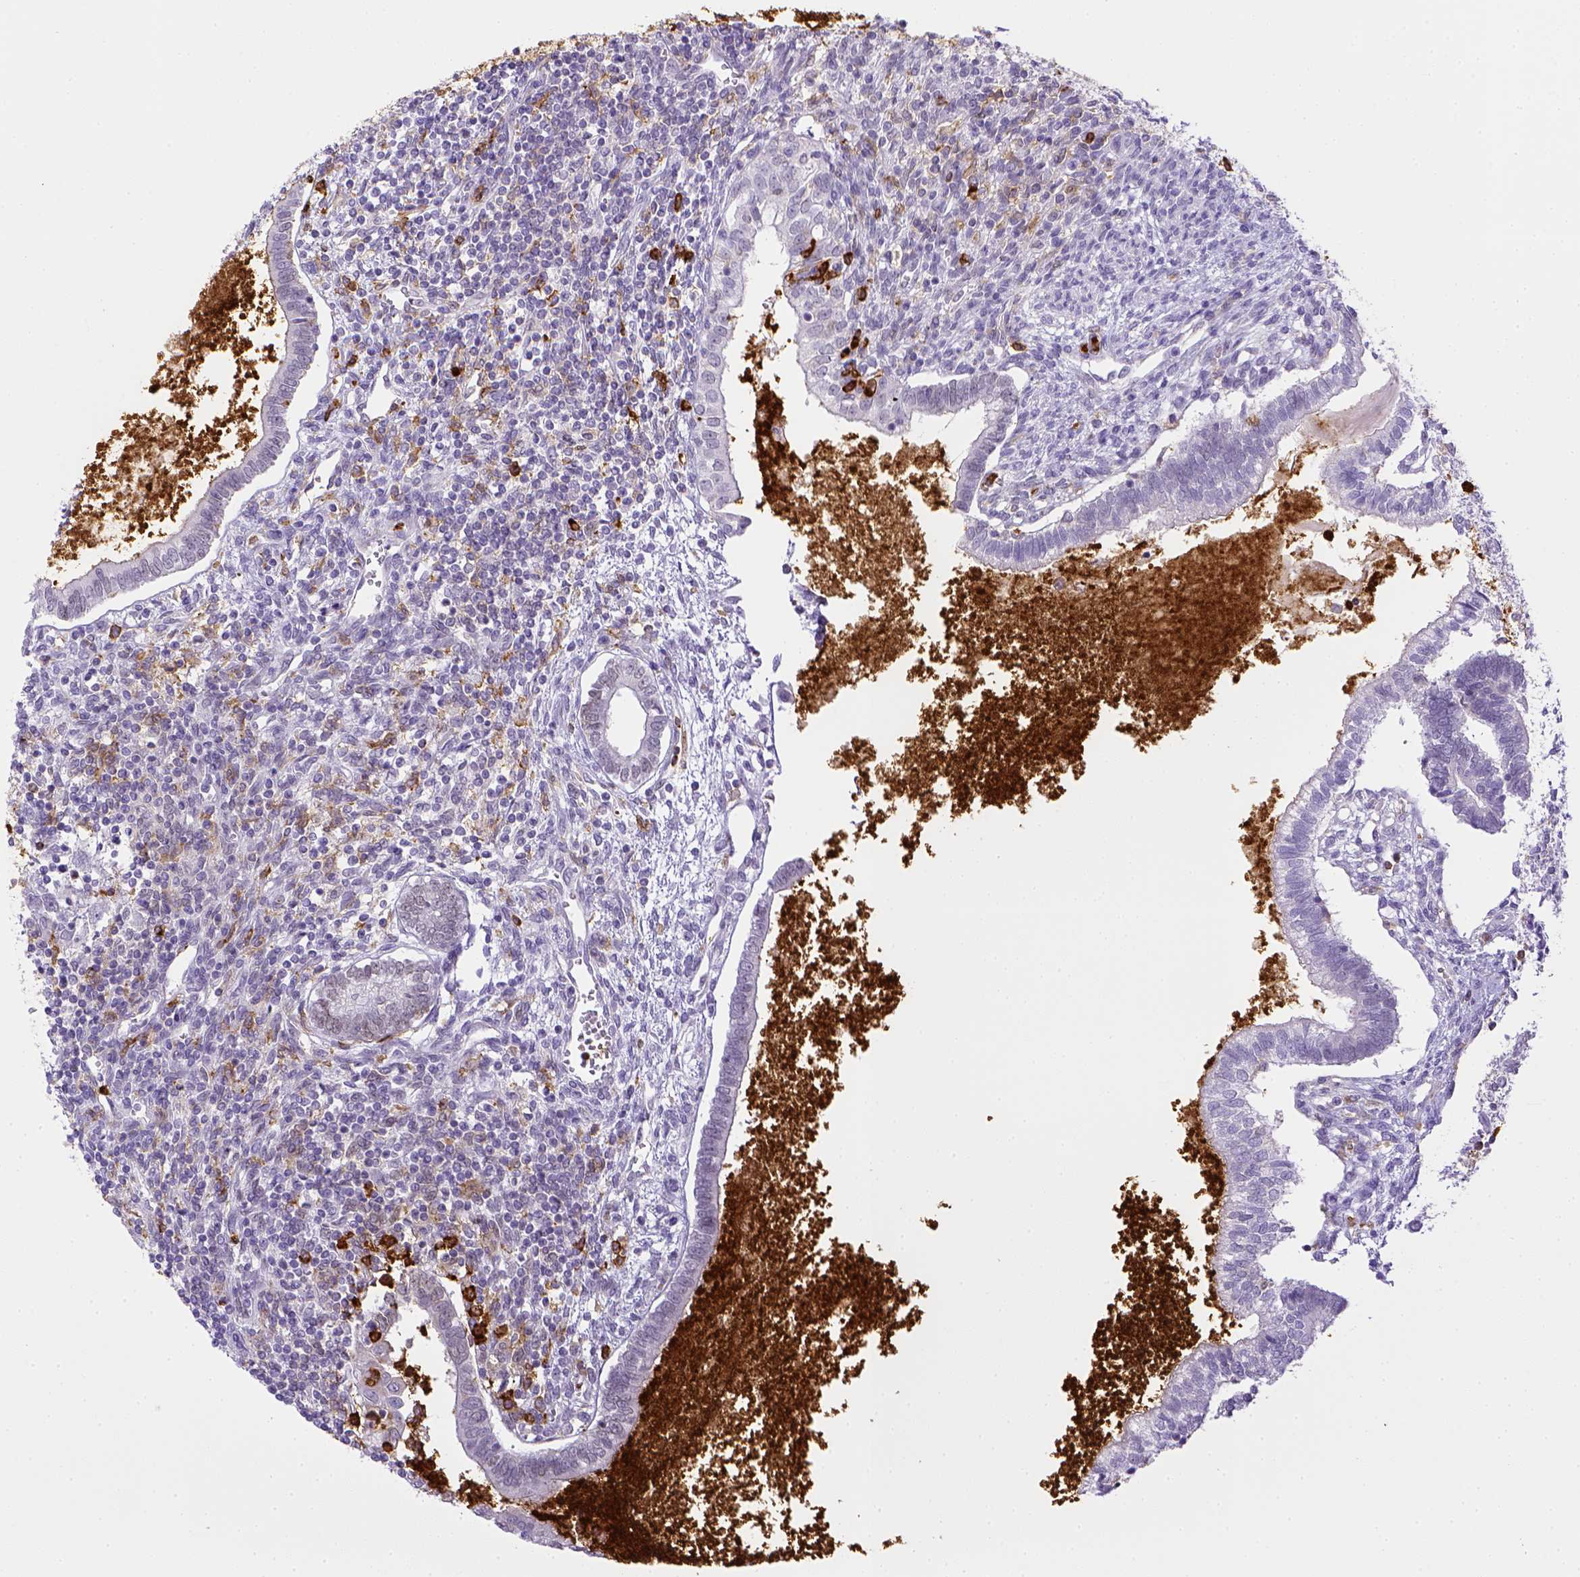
{"staining": {"intensity": "negative", "quantity": "none", "location": "none"}, "tissue": "testis cancer", "cell_type": "Tumor cells", "image_type": "cancer", "snomed": [{"axis": "morphology", "description": "Carcinoma, Embryonal, NOS"}, {"axis": "topography", "description": "Testis"}], "caption": "IHC photomicrograph of testis cancer (embryonal carcinoma) stained for a protein (brown), which reveals no expression in tumor cells.", "gene": "ITGAM", "patient": {"sex": "male", "age": 37}}